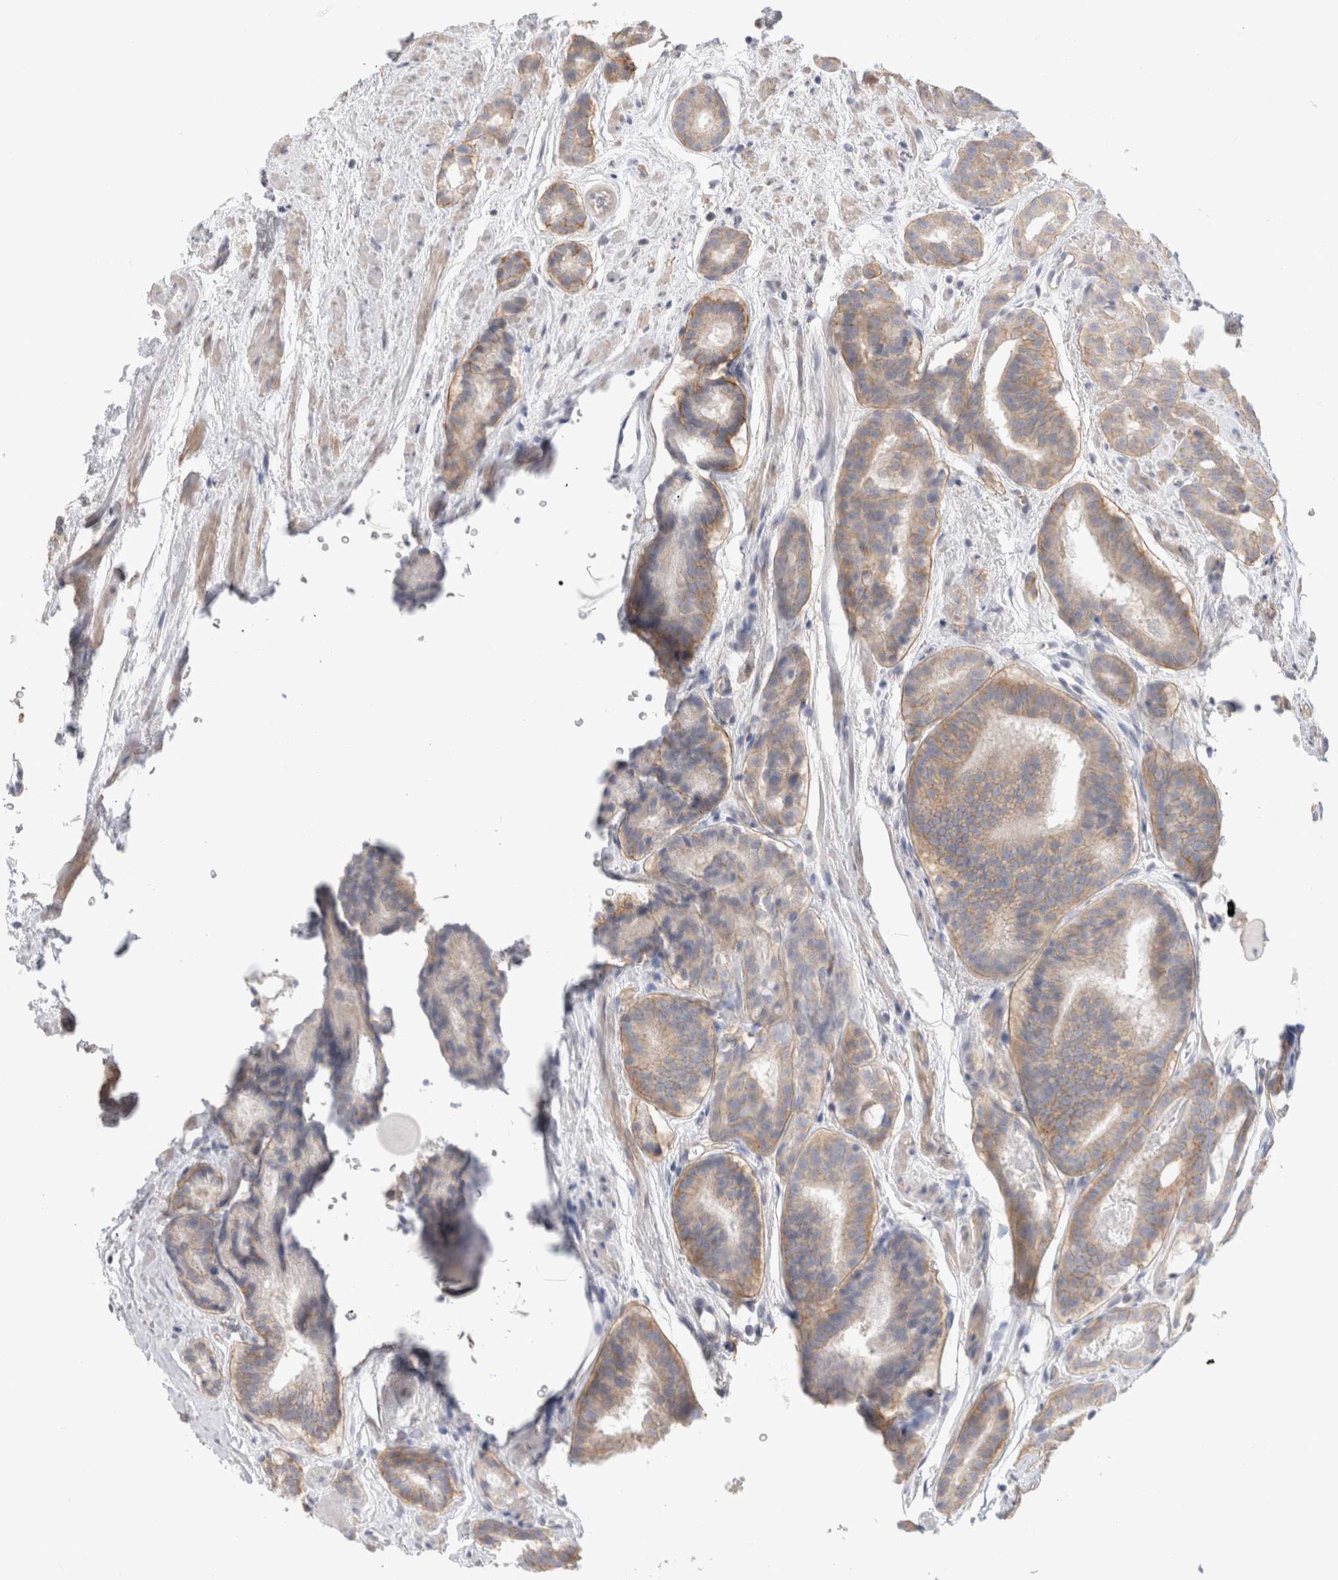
{"staining": {"intensity": "moderate", "quantity": "25%-75%", "location": "cytoplasmic/membranous"}, "tissue": "prostate cancer", "cell_type": "Tumor cells", "image_type": "cancer", "snomed": [{"axis": "morphology", "description": "Adenocarcinoma, Low grade"}, {"axis": "topography", "description": "Prostate"}], "caption": "DAB (3,3'-diaminobenzidine) immunohistochemical staining of low-grade adenocarcinoma (prostate) exhibits moderate cytoplasmic/membranous protein positivity in about 25%-75% of tumor cells.", "gene": "DMD", "patient": {"sex": "male", "age": 69}}